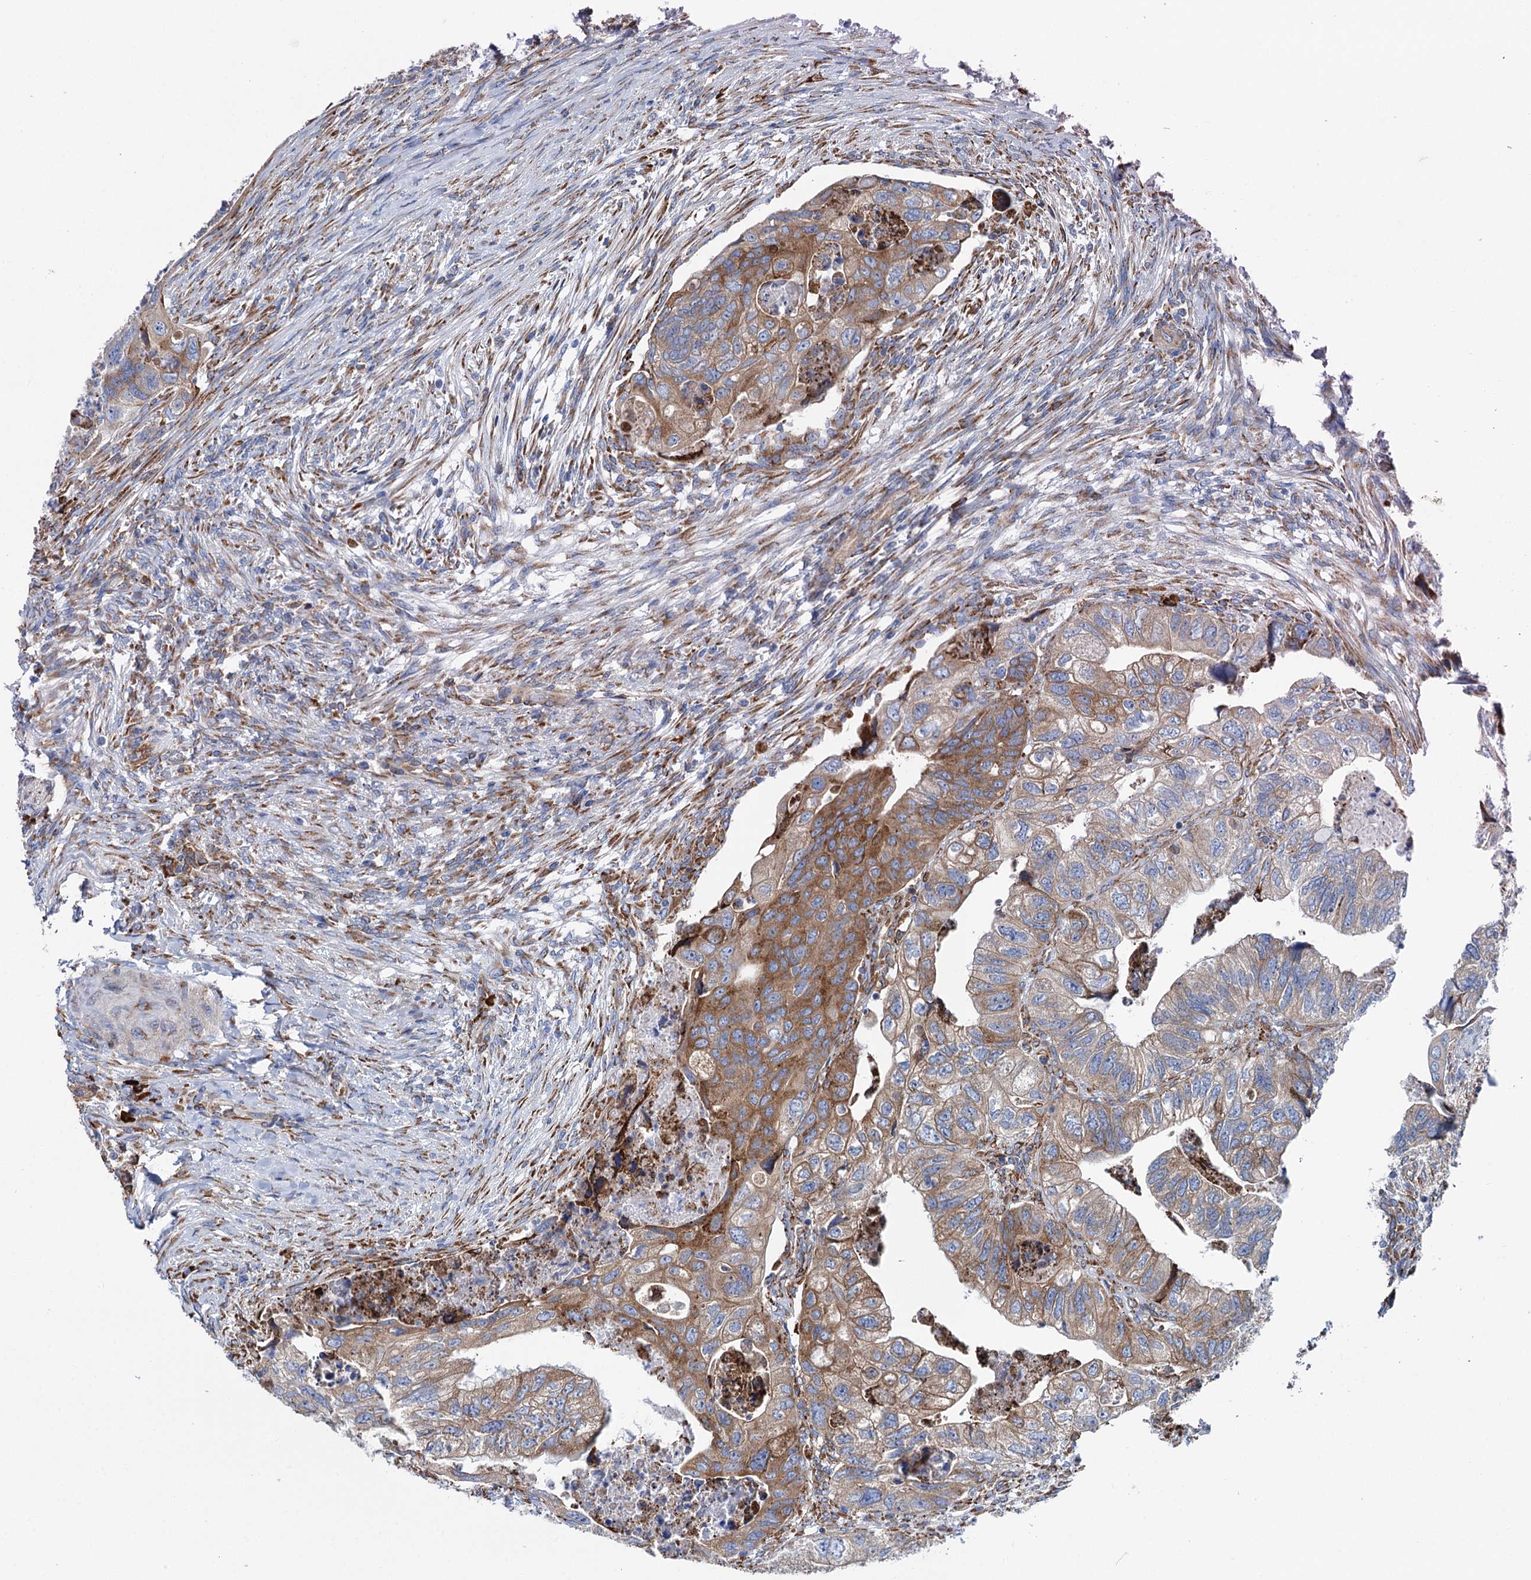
{"staining": {"intensity": "moderate", "quantity": "25%-75%", "location": "cytoplasmic/membranous"}, "tissue": "colorectal cancer", "cell_type": "Tumor cells", "image_type": "cancer", "snomed": [{"axis": "morphology", "description": "Adenocarcinoma, NOS"}, {"axis": "topography", "description": "Rectum"}], "caption": "The photomicrograph displays staining of colorectal cancer, revealing moderate cytoplasmic/membranous protein expression (brown color) within tumor cells.", "gene": "SHE", "patient": {"sex": "male", "age": 63}}